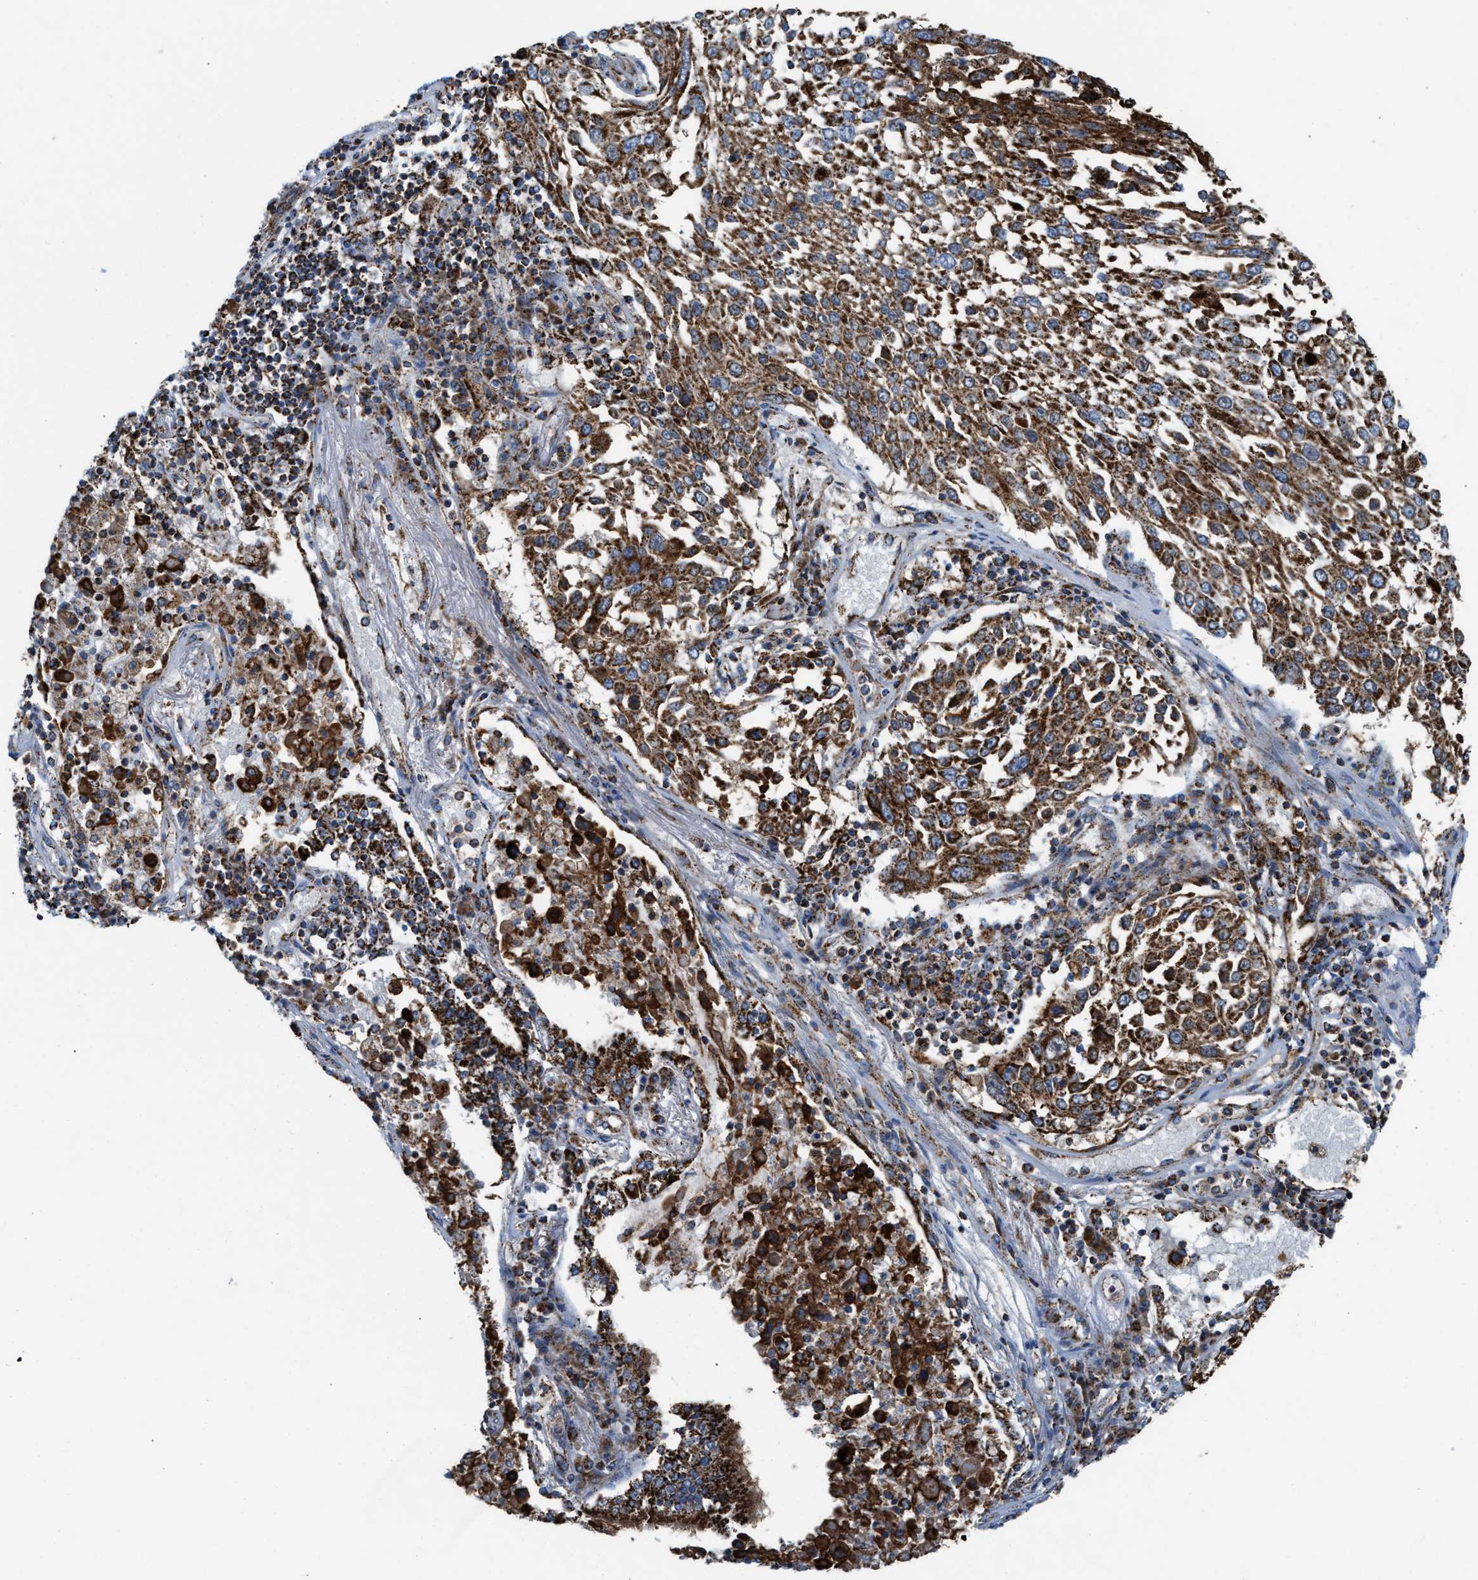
{"staining": {"intensity": "strong", "quantity": ">75%", "location": "cytoplasmic/membranous"}, "tissue": "lung cancer", "cell_type": "Tumor cells", "image_type": "cancer", "snomed": [{"axis": "morphology", "description": "Squamous cell carcinoma, NOS"}, {"axis": "topography", "description": "Lung"}], "caption": "A brown stain shows strong cytoplasmic/membranous positivity of a protein in lung squamous cell carcinoma tumor cells.", "gene": "ECHS1", "patient": {"sex": "male", "age": 65}}